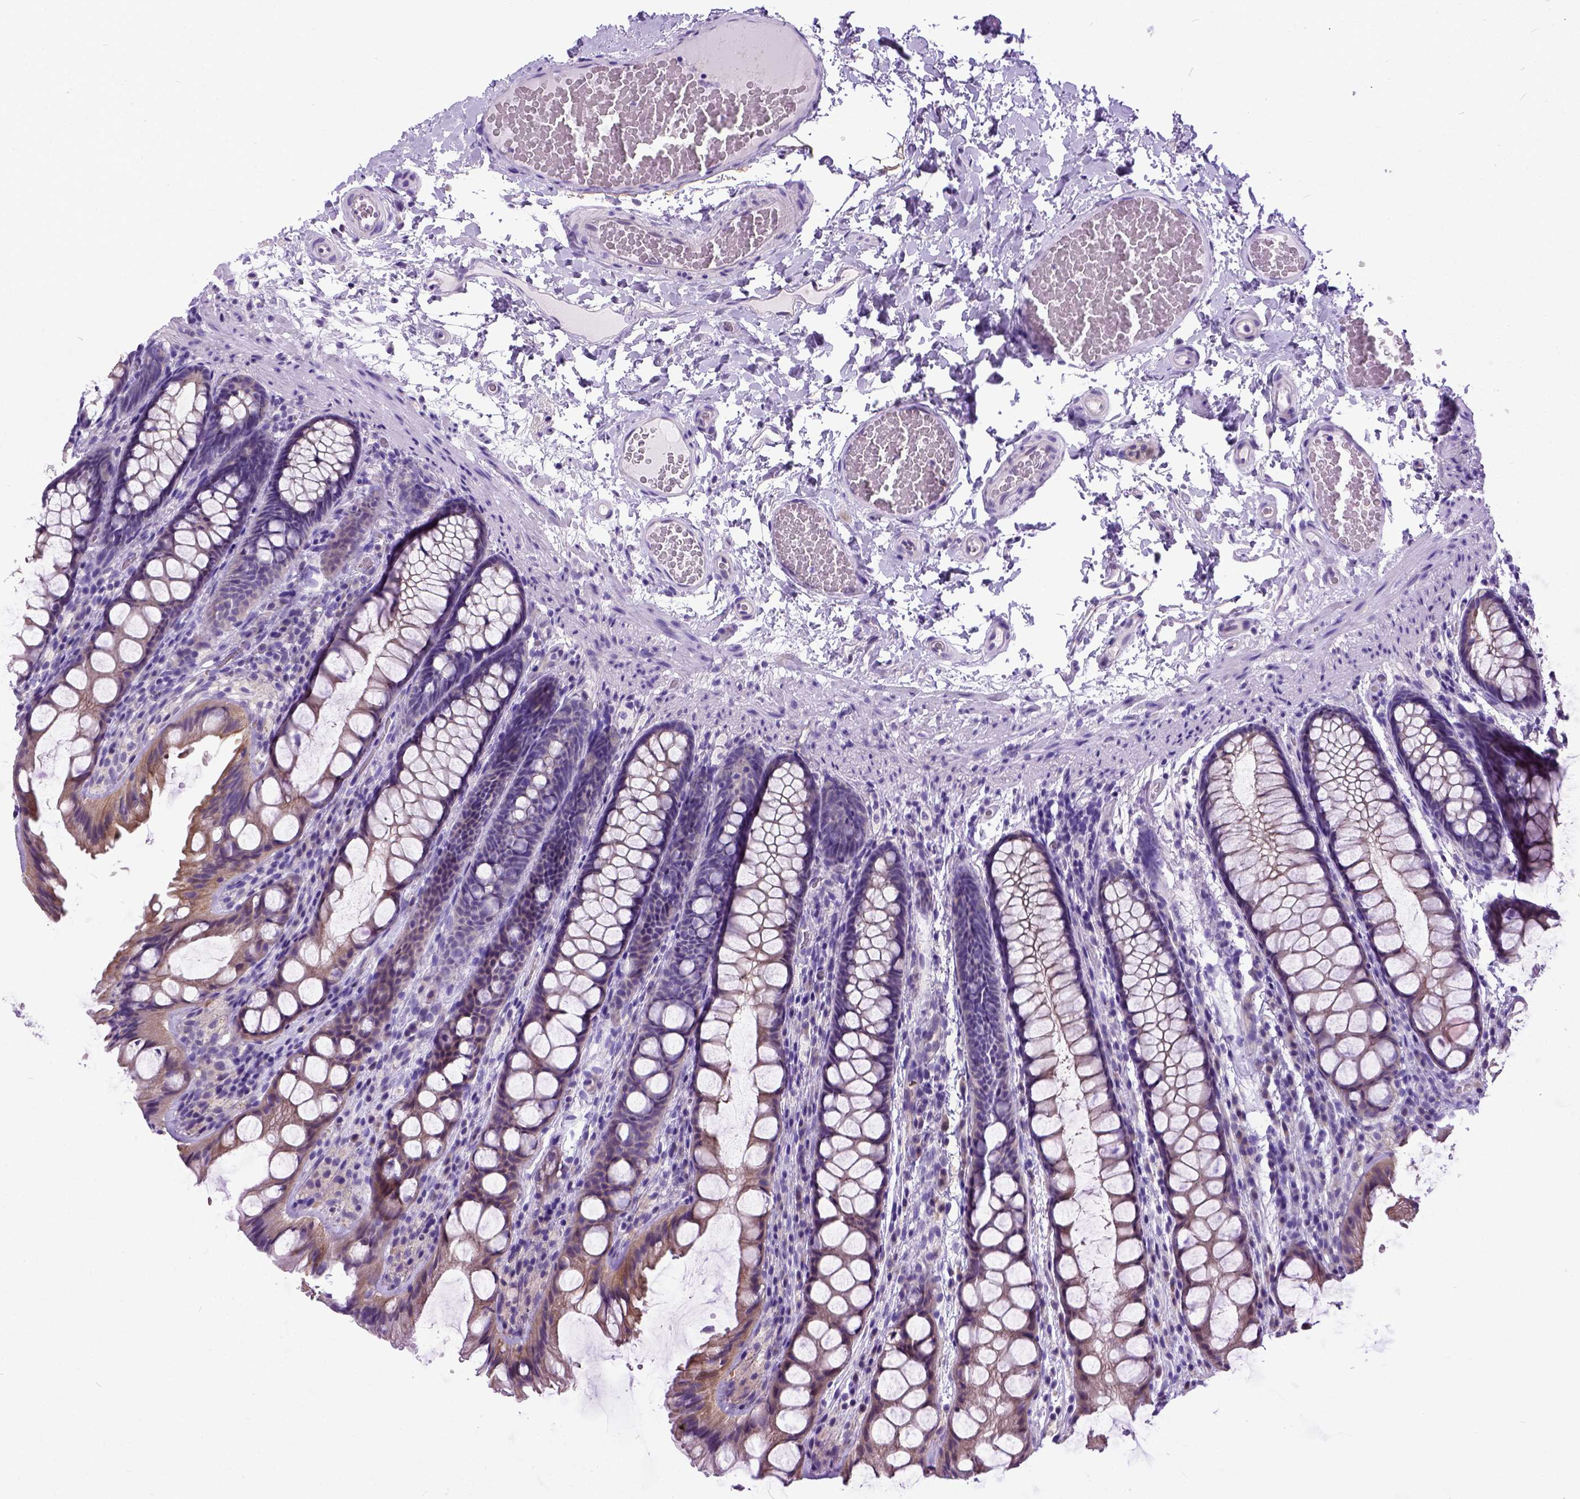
{"staining": {"intensity": "negative", "quantity": "none", "location": "none"}, "tissue": "colon", "cell_type": "Endothelial cells", "image_type": "normal", "snomed": [{"axis": "morphology", "description": "Normal tissue, NOS"}, {"axis": "topography", "description": "Colon"}], "caption": "High magnification brightfield microscopy of unremarkable colon stained with DAB (brown) and counterstained with hematoxylin (blue): endothelial cells show no significant expression. Brightfield microscopy of immunohistochemistry stained with DAB (3,3'-diaminobenzidine) (brown) and hematoxylin (blue), captured at high magnification.", "gene": "NEK5", "patient": {"sex": "male", "age": 47}}